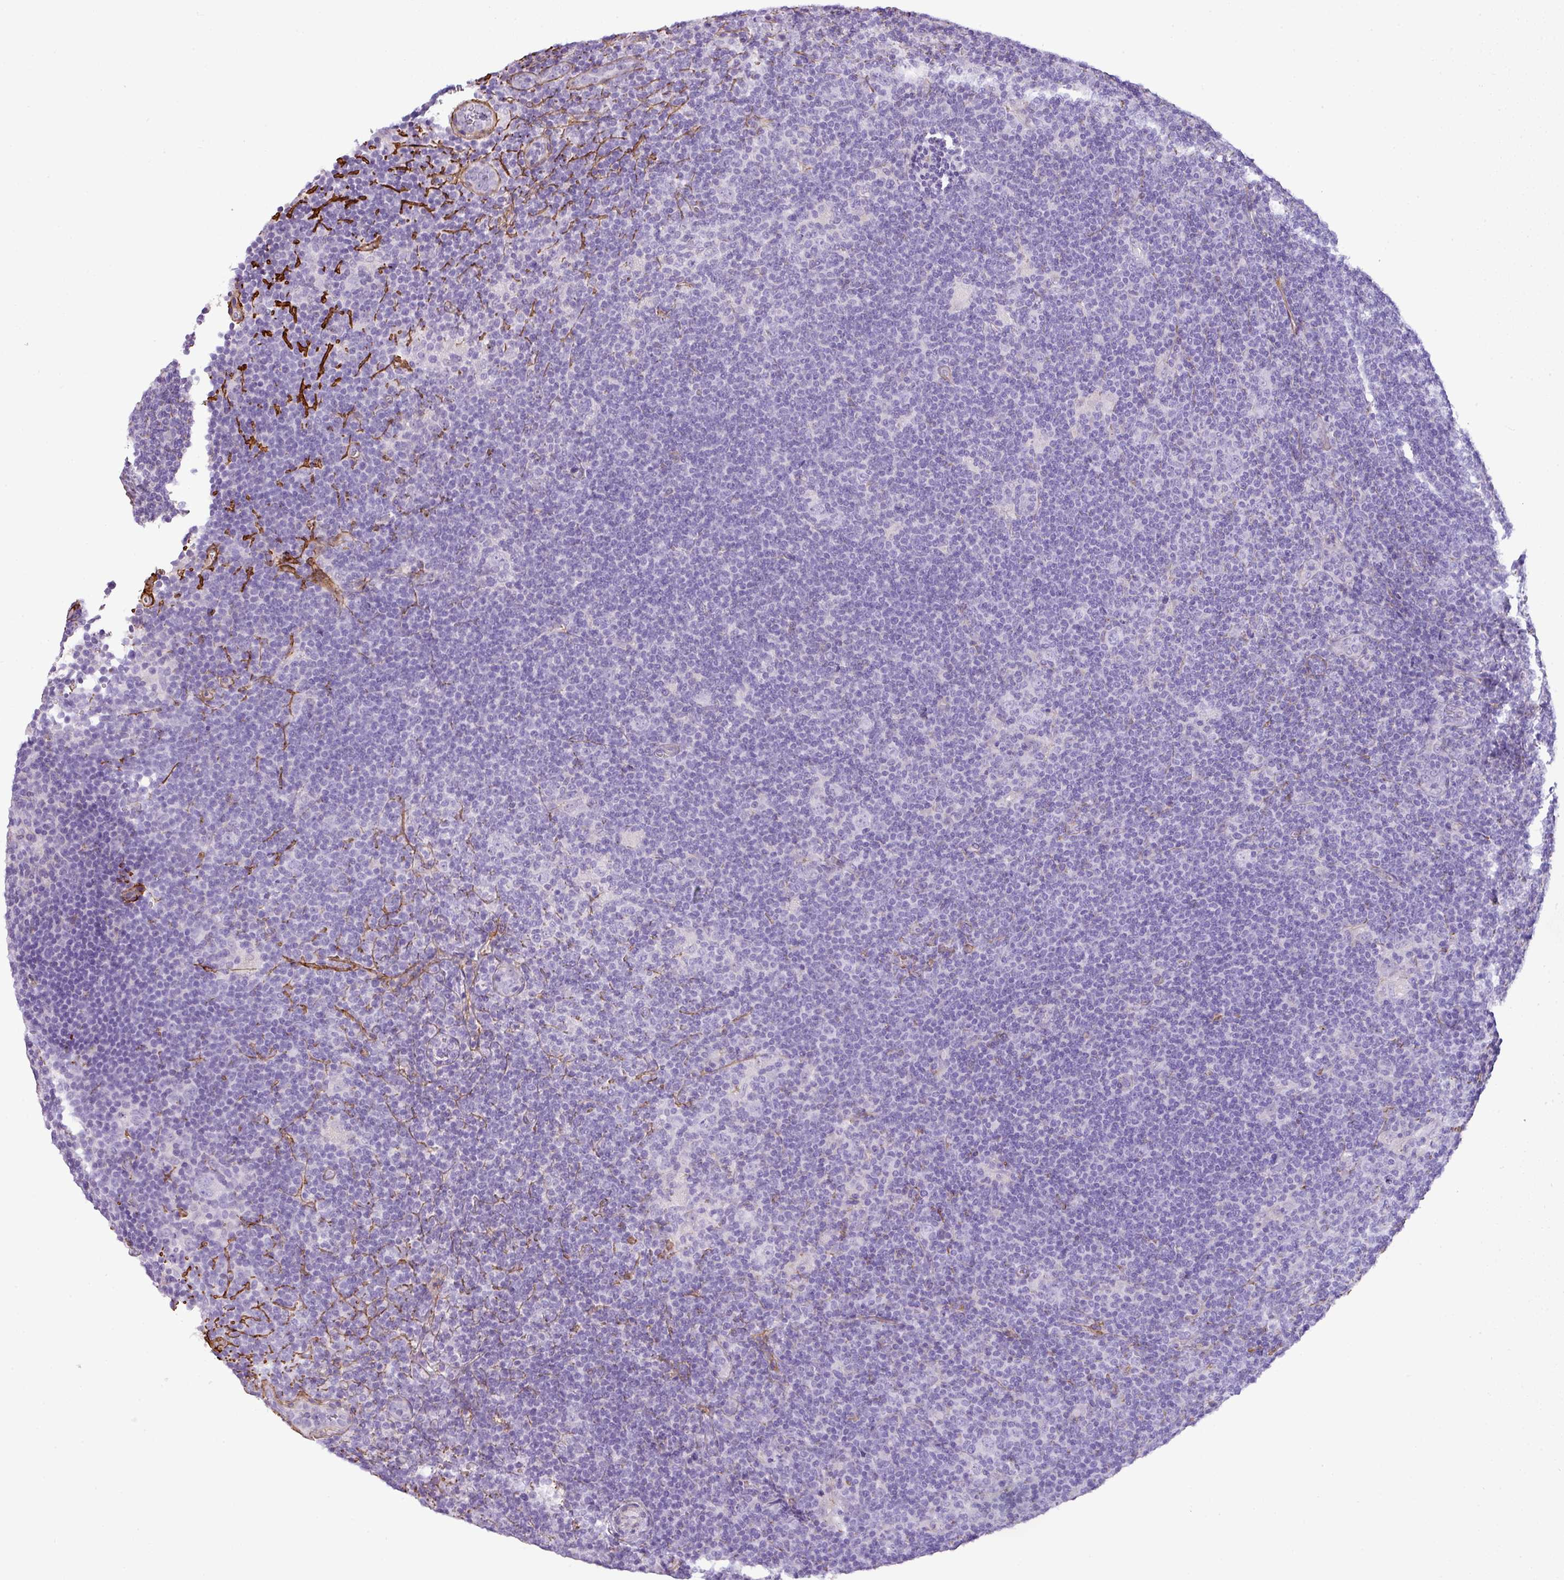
{"staining": {"intensity": "negative", "quantity": "none", "location": "none"}, "tissue": "lymphoma", "cell_type": "Tumor cells", "image_type": "cancer", "snomed": [{"axis": "morphology", "description": "Hodgkin's disease, NOS"}, {"axis": "topography", "description": "Lymph node"}], "caption": "Immunohistochemistry micrograph of neoplastic tissue: human Hodgkin's disease stained with DAB (3,3'-diaminobenzidine) displays no significant protein positivity in tumor cells. (Brightfield microscopy of DAB IHC at high magnification).", "gene": "PARD6G", "patient": {"sex": "female", "age": 57}}